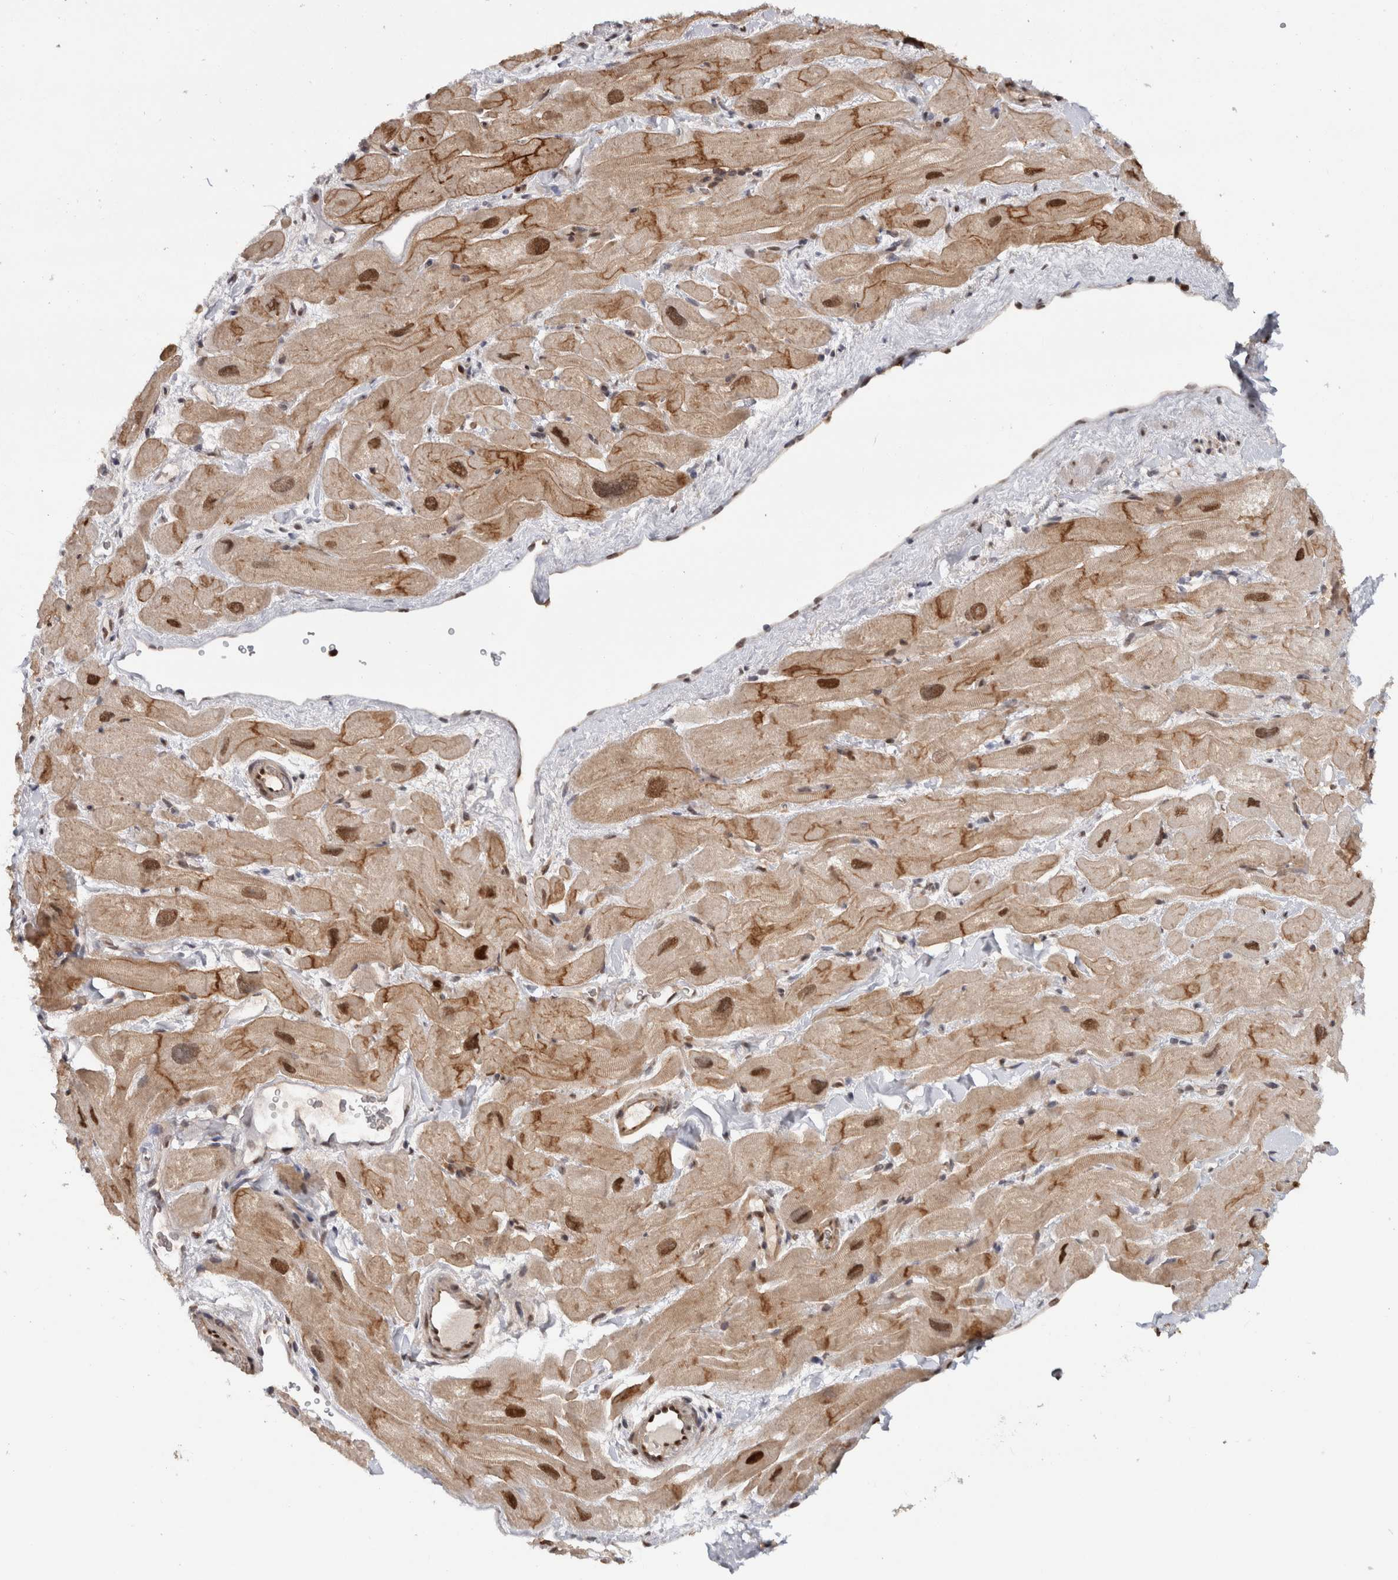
{"staining": {"intensity": "moderate", "quantity": "25%-75%", "location": "cytoplasmic/membranous,nuclear"}, "tissue": "heart muscle", "cell_type": "Cardiomyocytes", "image_type": "normal", "snomed": [{"axis": "morphology", "description": "Normal tissue, NOS"}, {"axis": "topography", "description": "Heart"}], "caption": "High-power microscopy captured an IHC image of unremarkable heart muscle, revealing moderate cytoplasmic/membranous,nuclear expression in approximately 25%-75% of cardiomyocytes.", "gene": "RPS6KA2", "patient": {"sex": "male", "age": 49}}